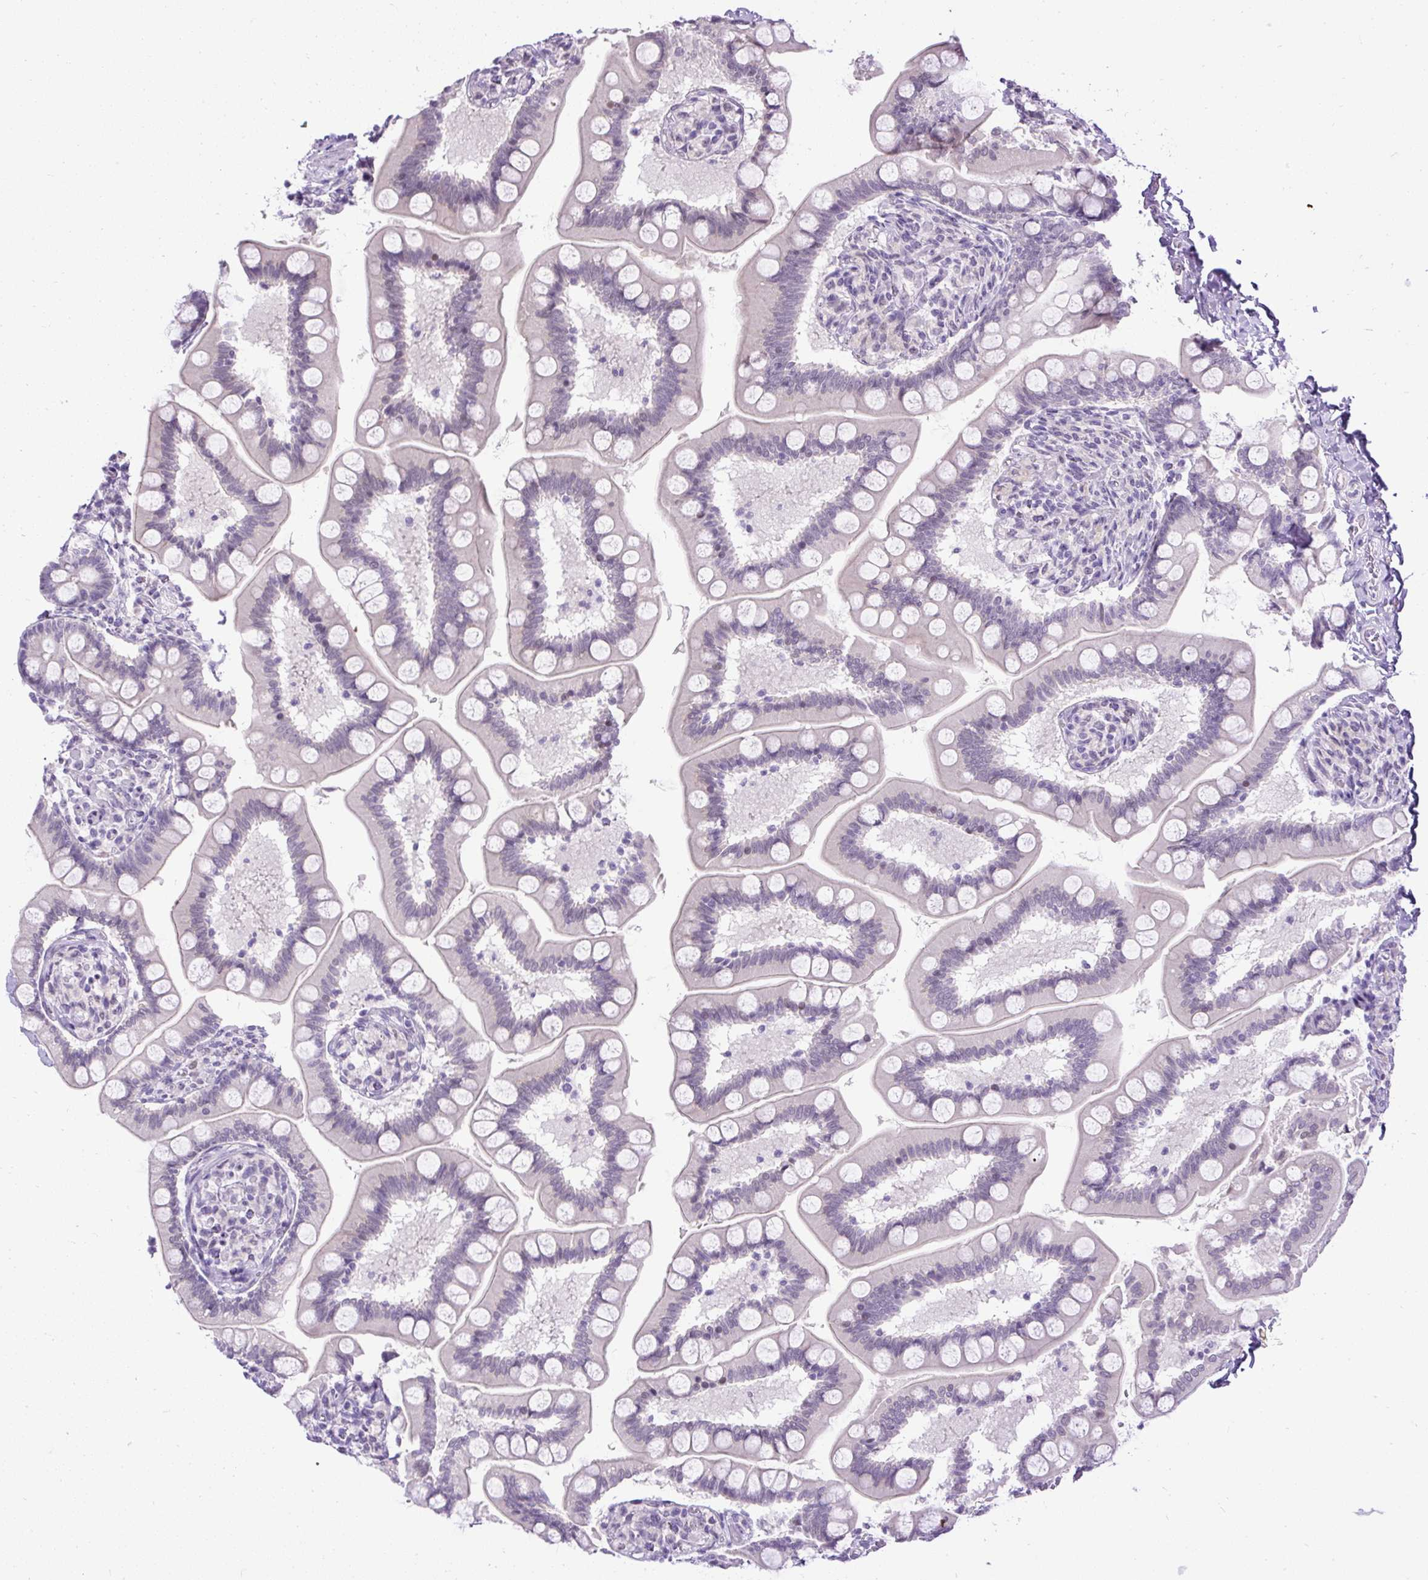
{"staining": {"intensity": "negative", "quantity": "none", "location": "none"}, "tissue": "small intestine", "cell_type": "Glandular cells", "image_type": "normal", "snomed": [{"axis": "morphology", "description": "Normal tissue, NOS"}, {"axis": "topography", "description": "Small intestine"}], "caption": "Histopathology image shows no significant protein positivity in glandular cells of normal small intestine. (DAB immunohistochemistry with hematoxylin counter stain).", "gene": "WNT10B", "patient": {"sex": "female", "age": 64}}